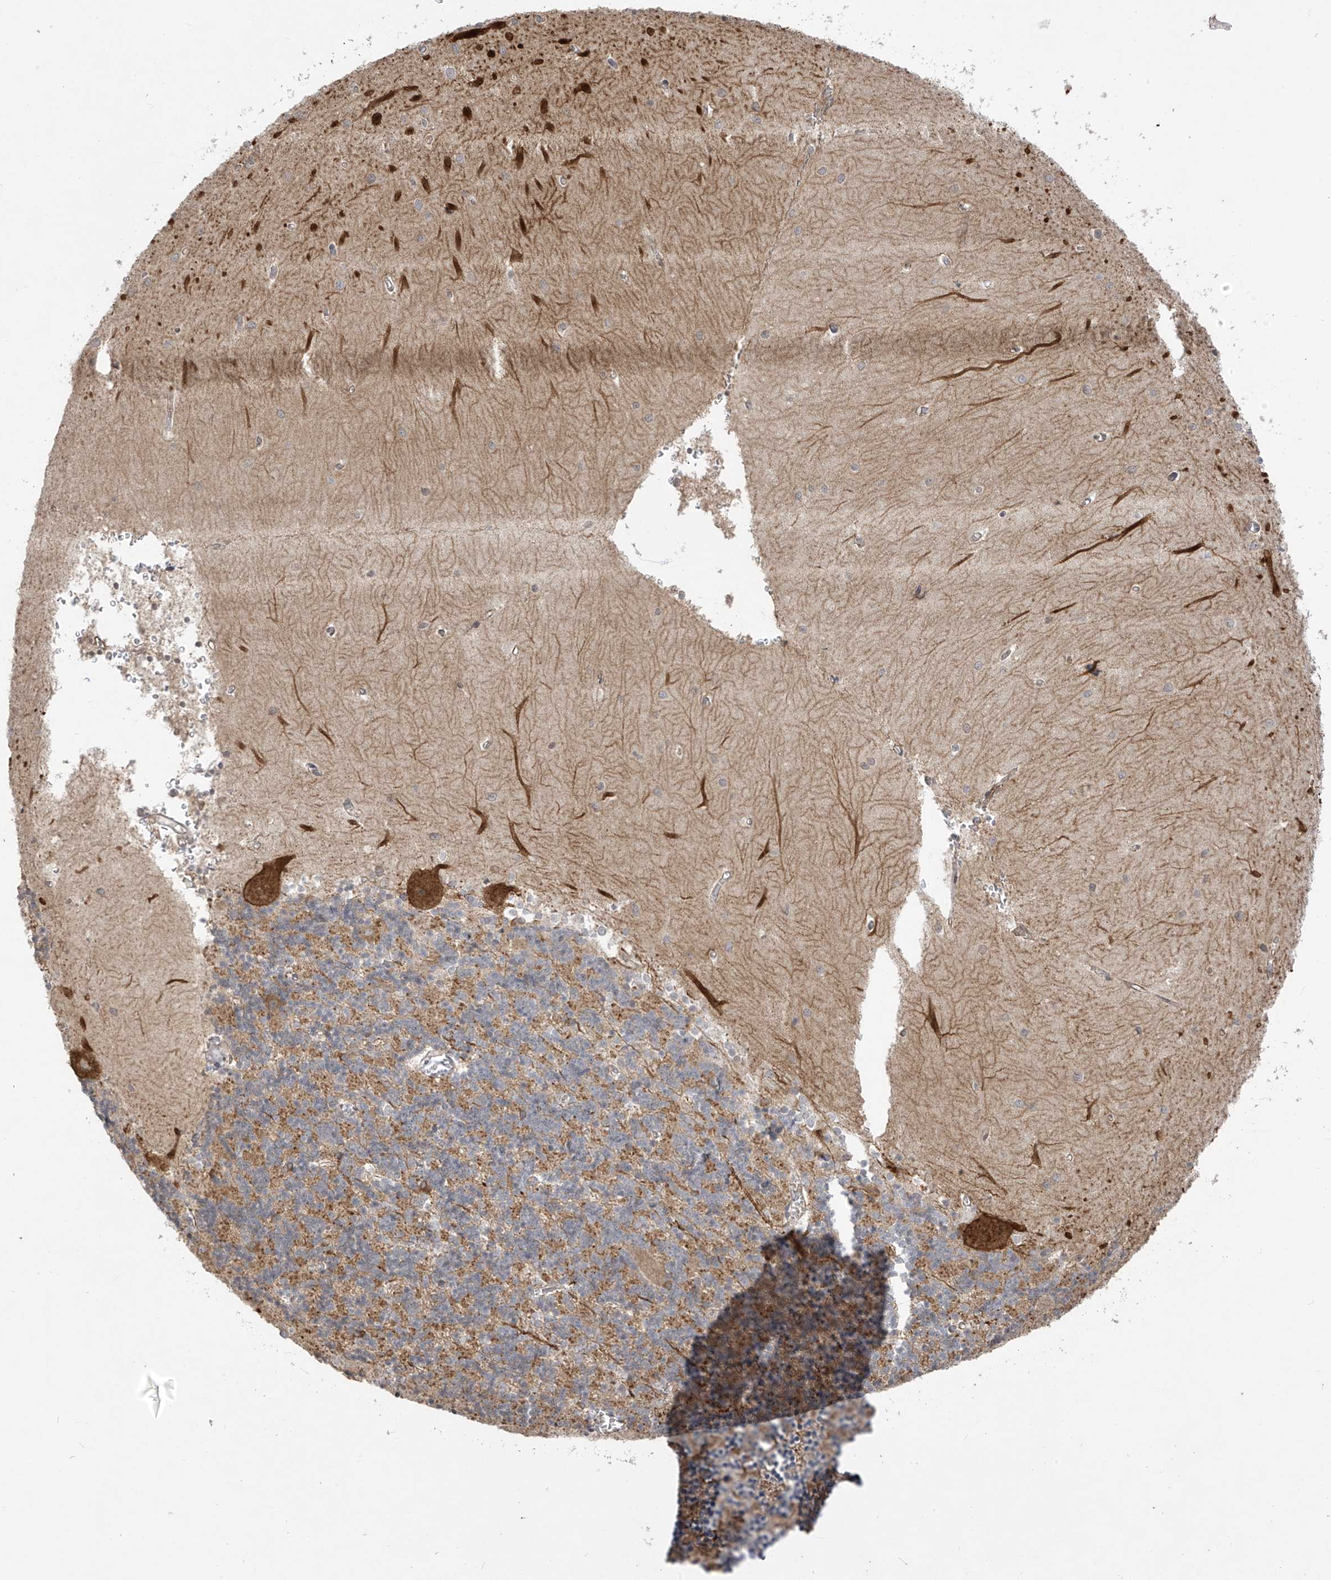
{"staining": {"intensity": "moderate", "quantity": "25%-75%", "location": "cytoplasmic/membranous"}, "tissue": "cerebellum", "cell_type": "Cells in granular layer", "image_type": "normal", "snomed": [{"axis": "morphology", "description": "Normal tissue, NOS"}, {"axis": "topography", "description": "Cerebellum"}], "caption": "Immunohistochemistry (IHC) (DAB (3,3'-diaminobenzidine)) staining of unremarkable cerebellum displays moderate cytoplasmic/membranous protein staining in about 25%-75% of cells in granular layer.", "gene": "DGKQ", "patient": {"sex": "male", "age": 37}}